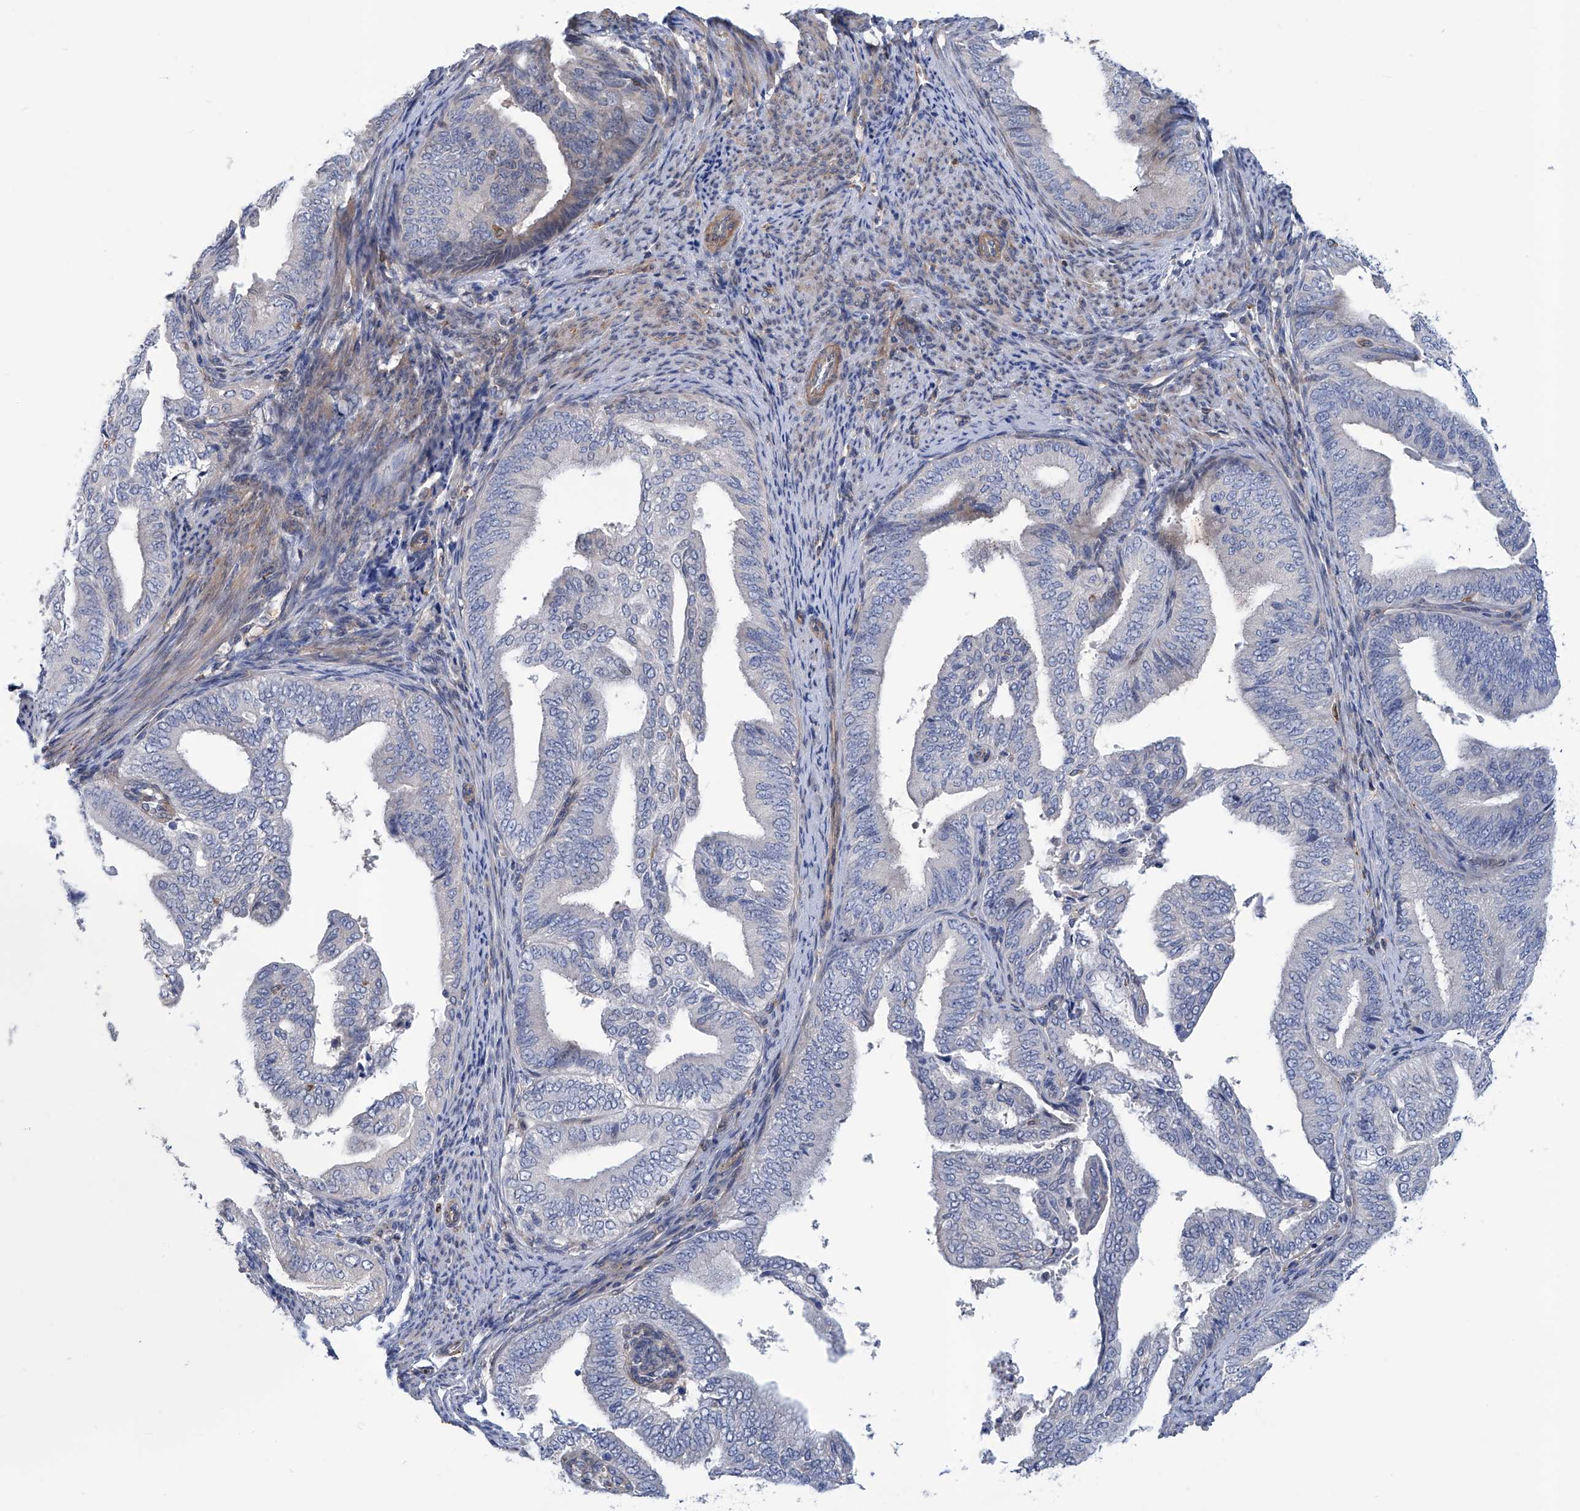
{"staining": {"intensity": "negative", "quantity": "none", "location": "none"}, "tissue": "endometrial cancer", "cell_type": "Tumor cells", "image_type": "cancer", "snomed": [{"axis": "morphology", "description": "Adenocarcinoma, NOS"}, {"axis": "topography", "description": "Endometrium"}], "caption": "A high-resolution histopathology image shows IHC staining of endometrial cancer (adenocarcinoma), which exhibits no significant staining in tumor cells.", "gene": "TNN", "patient": {"sex": "female", "age": 58}}